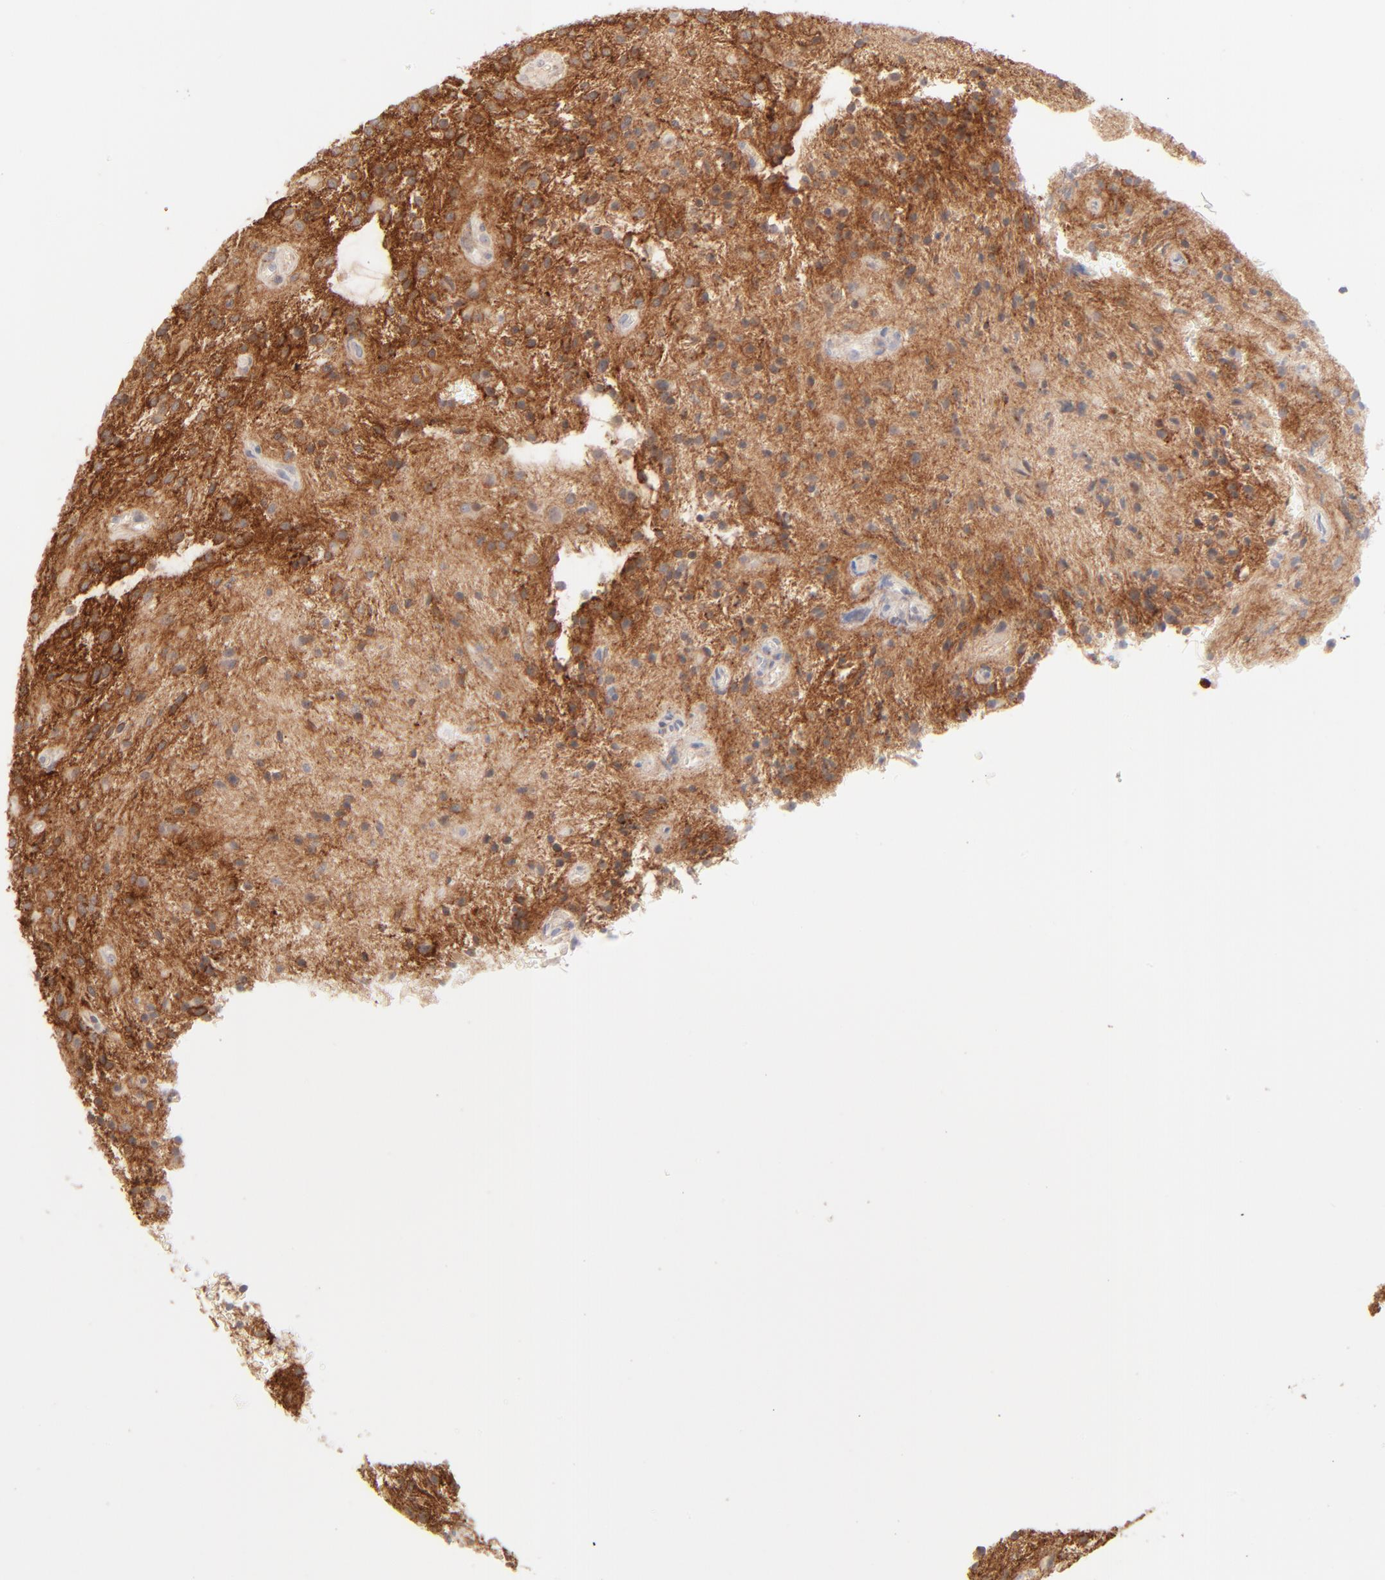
{"staining": {"intensity": "moderate", "quantity": ">75%", "location": "cytoplasmic/membranous"}, "tissue": "glioma", "cell_type": "Tumor cells", "image_type": "cancer", "snomed": [{"axis": "morphology", "description": "Glioma, malignant, NOS"}, {"axis": "topography", "description": "Cerebellum"}], "caption": "Human malignant glioma stained for a protein (brown) displays moderate cytoplasmic/membranous positive expression in about >75% of tumor cells.", "gene": "CSPG4", "patient": {"sex": "female", "age": 10}}